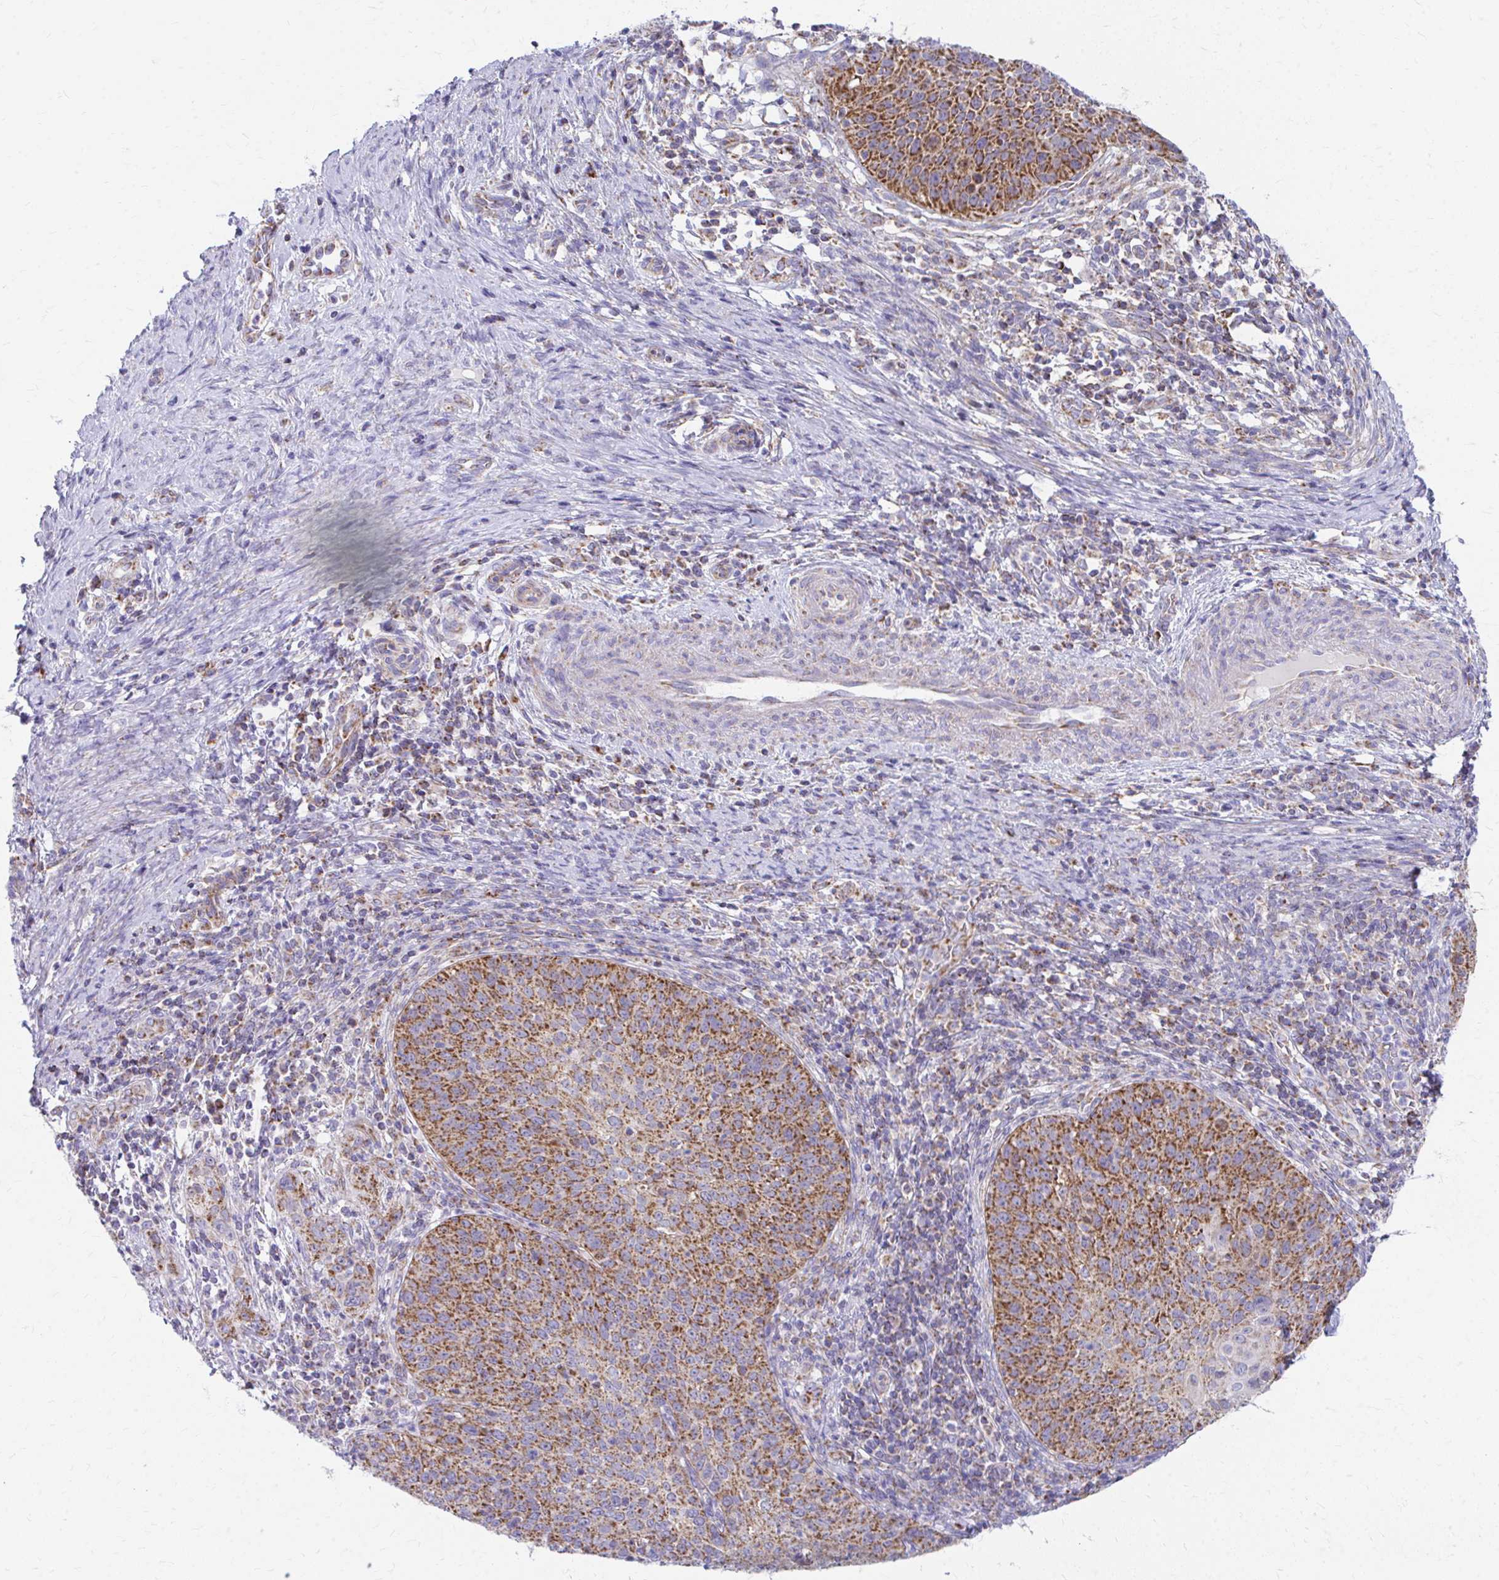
{"staining": {"intensity": "strong", "quantity": ">75%", "location": "cytoplasmic/membranous"}, "tissue": "cervical cancer", "cell_type": "Tumor cells", "image_type": "cancer", "snomed": [{"axis": "morphology", "description": "Squamous cell carcinoma, NOS"}, {"axis": "topography", "description": "Cervix"}], "caption": "This histopathology image displays cervical squamous cell carcinoma stained with immunohistochemistry to label a protein in brown. The cytoplasmic/membranous of tumor cells show strong positivity for the protein. Nuclei are counter-stained blue.", "gene": "MRPL19", "patient": {"sex": "female", "age": 30}}